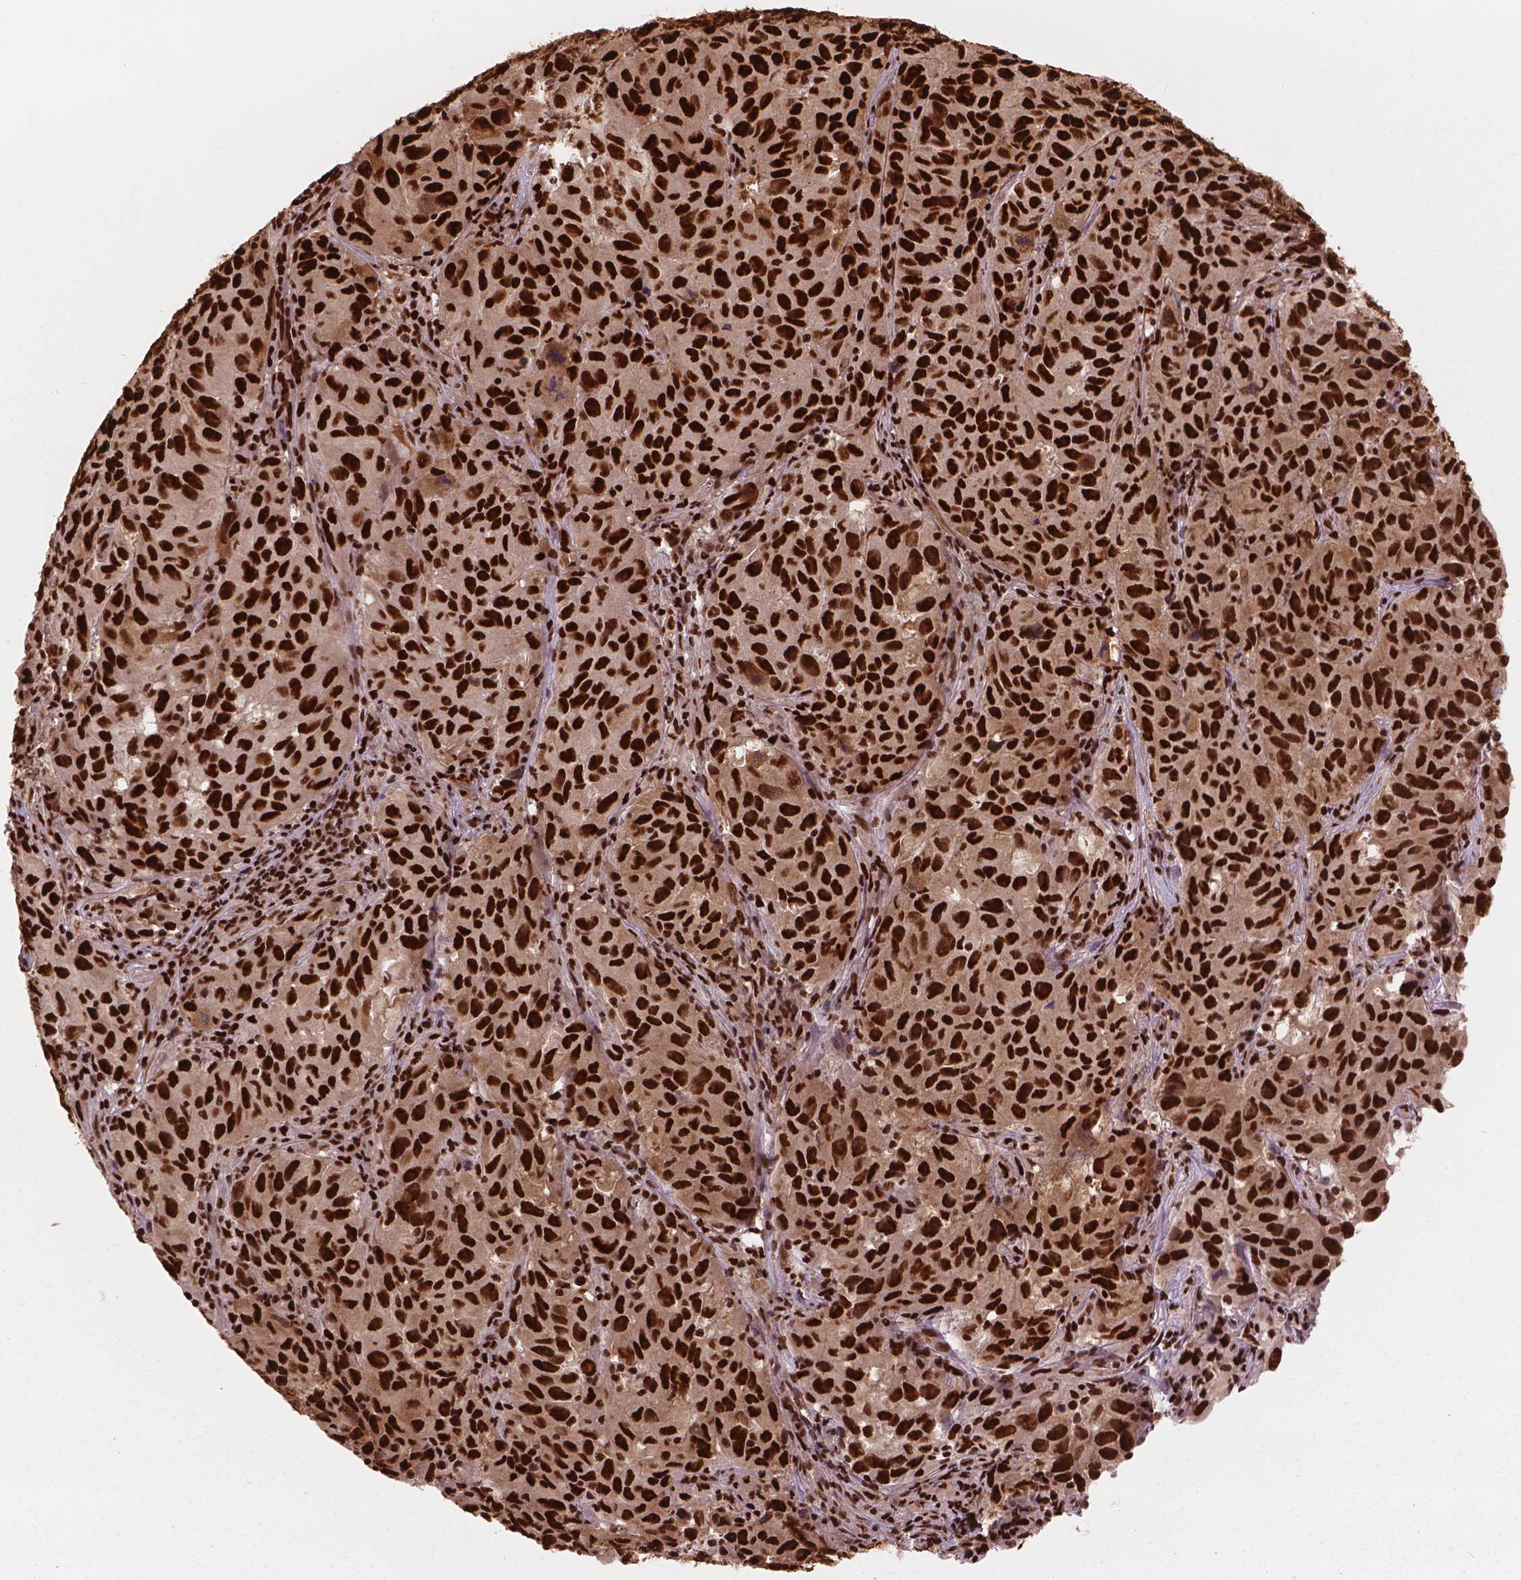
{"staining": {"intensity": "strong", "quantity": ">75%", "location": "nuclear"}, "tissue": "melanoma", "cell_type": "Tumor cells", "image_type": "cancer", "snomed": [{"axis": "morphology", "description": "Malignant melanoma, NOS"}, {"axis": "topography", "description": "Vulva, labia, clitoris and Bartholin´s gland, NO"}], "caption": "Approximately >75% of tumor cells in human malignant melanoma show strong nuclear protein positivity as visualized by brown immunohistochemical staining.", "gene": "ANP32B", "patient": {"sex": "female", "age": 75}}